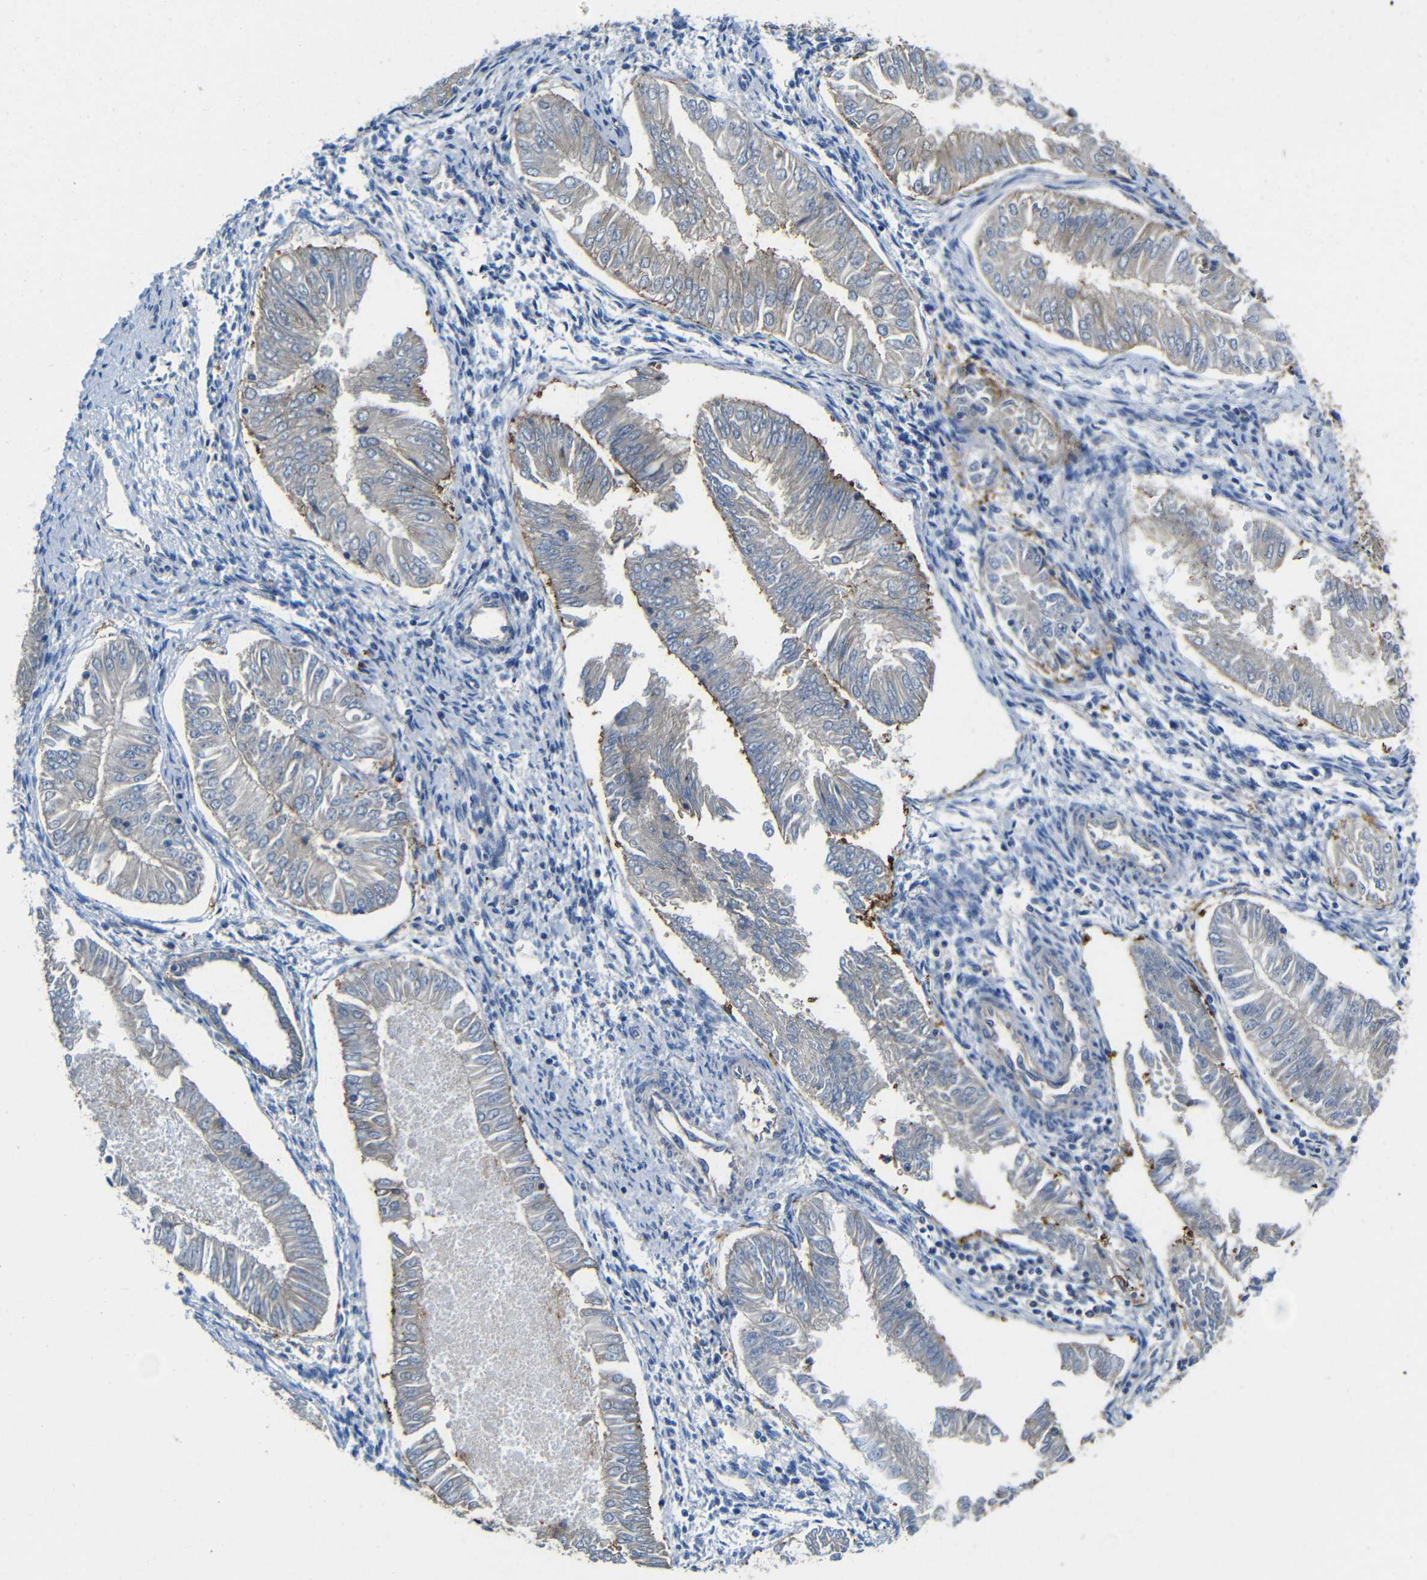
{"staining": {"intensity": "negative", "quantity": "none", "location": "none"}, "tissue": "endometrial cancer", "cell_type": "Tumor cells", "image_type": "cancer", "snomed": [{"axis": "morphology", "description": "Adenocarcinoma, NOS"}, {"axis": "topography", "description": "Endometrium"}], "caption": "Tumor cells are negative for protein expression in human adenocarcinoma (endometrial). (DAB immunohistochemistry with hematoxylin counter stain).", "gene": "ZNF90", "patient": {"sex": "female", "age": 53}}